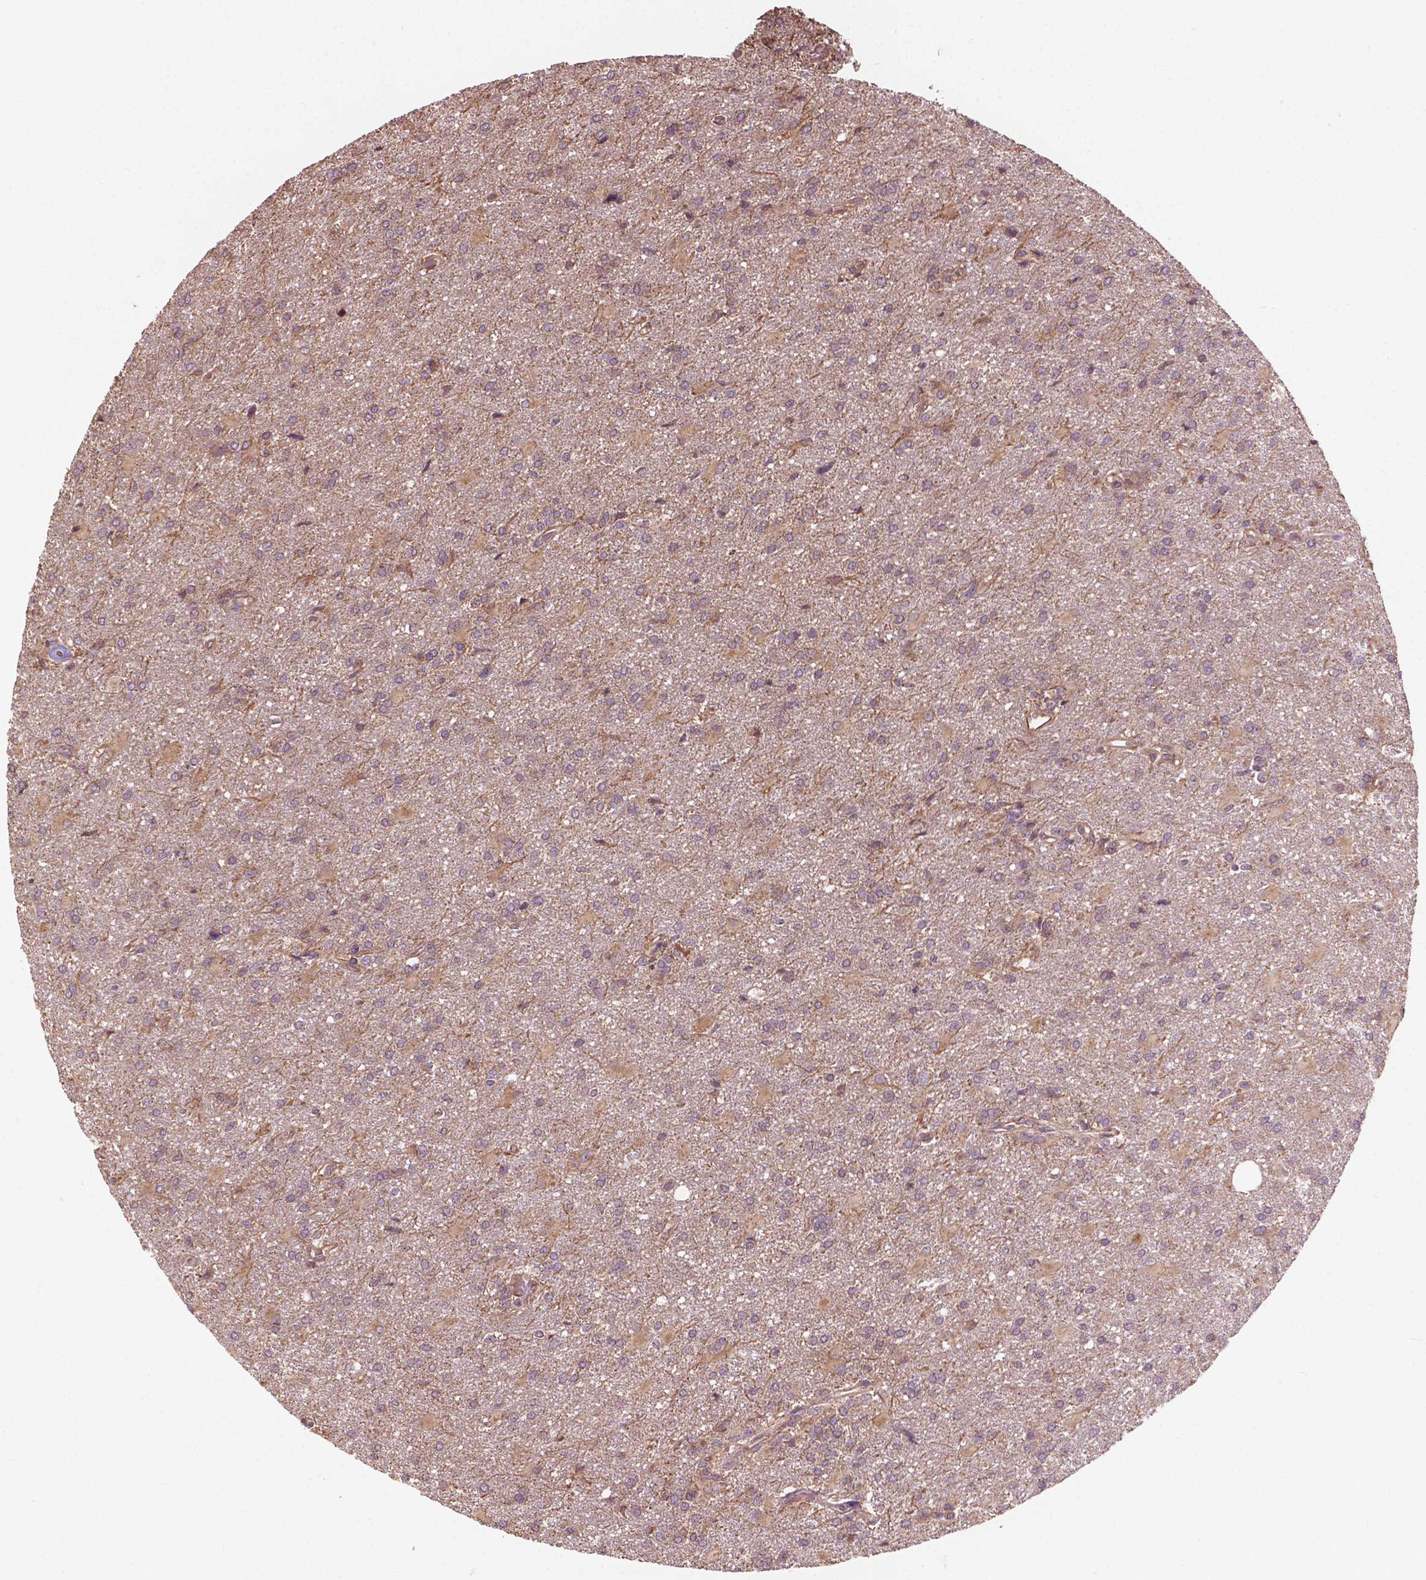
{"staining": {"intensity": "weak", "quantity": "<25%", "location": "cytoplasmic/membranous"}, "tissue": "glioma", "cell_type": "Tumor cells", "image_type": "cancer", "snomed": [{"axis": "morphology", "description": "Glioma, malignant, High grade"}, {"axis": "topography", "description": "Brain"}], "caption": "DAB (3,3'-diaminobenzidine) immunohistochemical staining of human glioma exhibits no significant expression in tumor cells.", "gene": "CDC42BPA", "patient": {"sex": "male", "age": 68}}